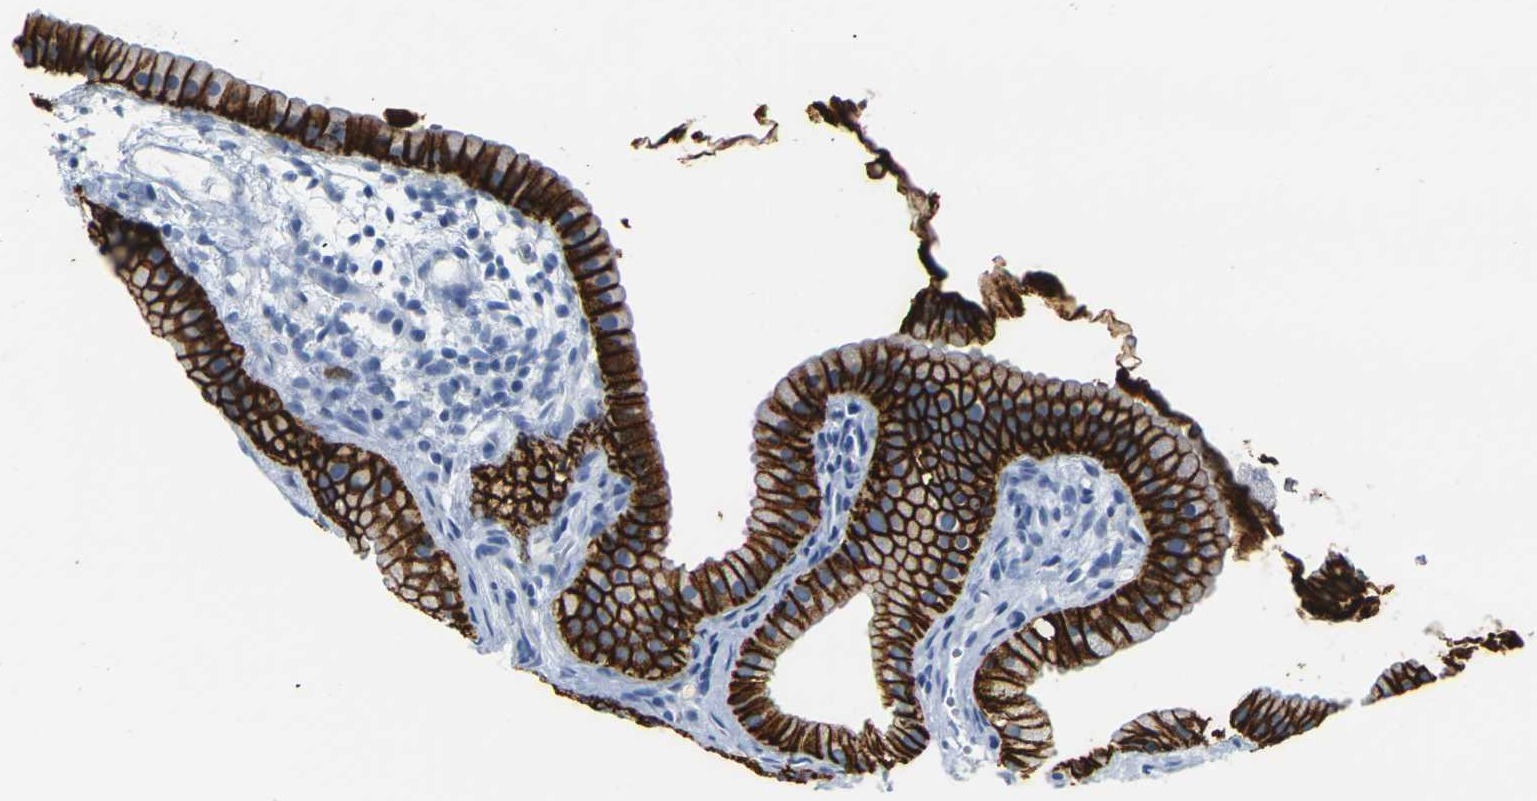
{"staining": {"intensity": "strong", "quantity": ">75%", "location": "cytoplasmic/membranous"}, "tissue": "gallbladder", "cell_type": "Glandular cells", "image_type": "normal", "snomed": [{"axis": "morphology", "description": "Normal tissue, NOS"}, {"axis": "topography", "description": "Gallbladder"}], "caption": "DAB (3,3'-diaminobenzidine) immunohistochemical staining of unremarkable human gallbladder shows strong cytoplasmic/membranous protein positivity in approximately >75% of glandular cells.", "gene": "CLDN7", "patient": {"sex": "female", "age": 64}}